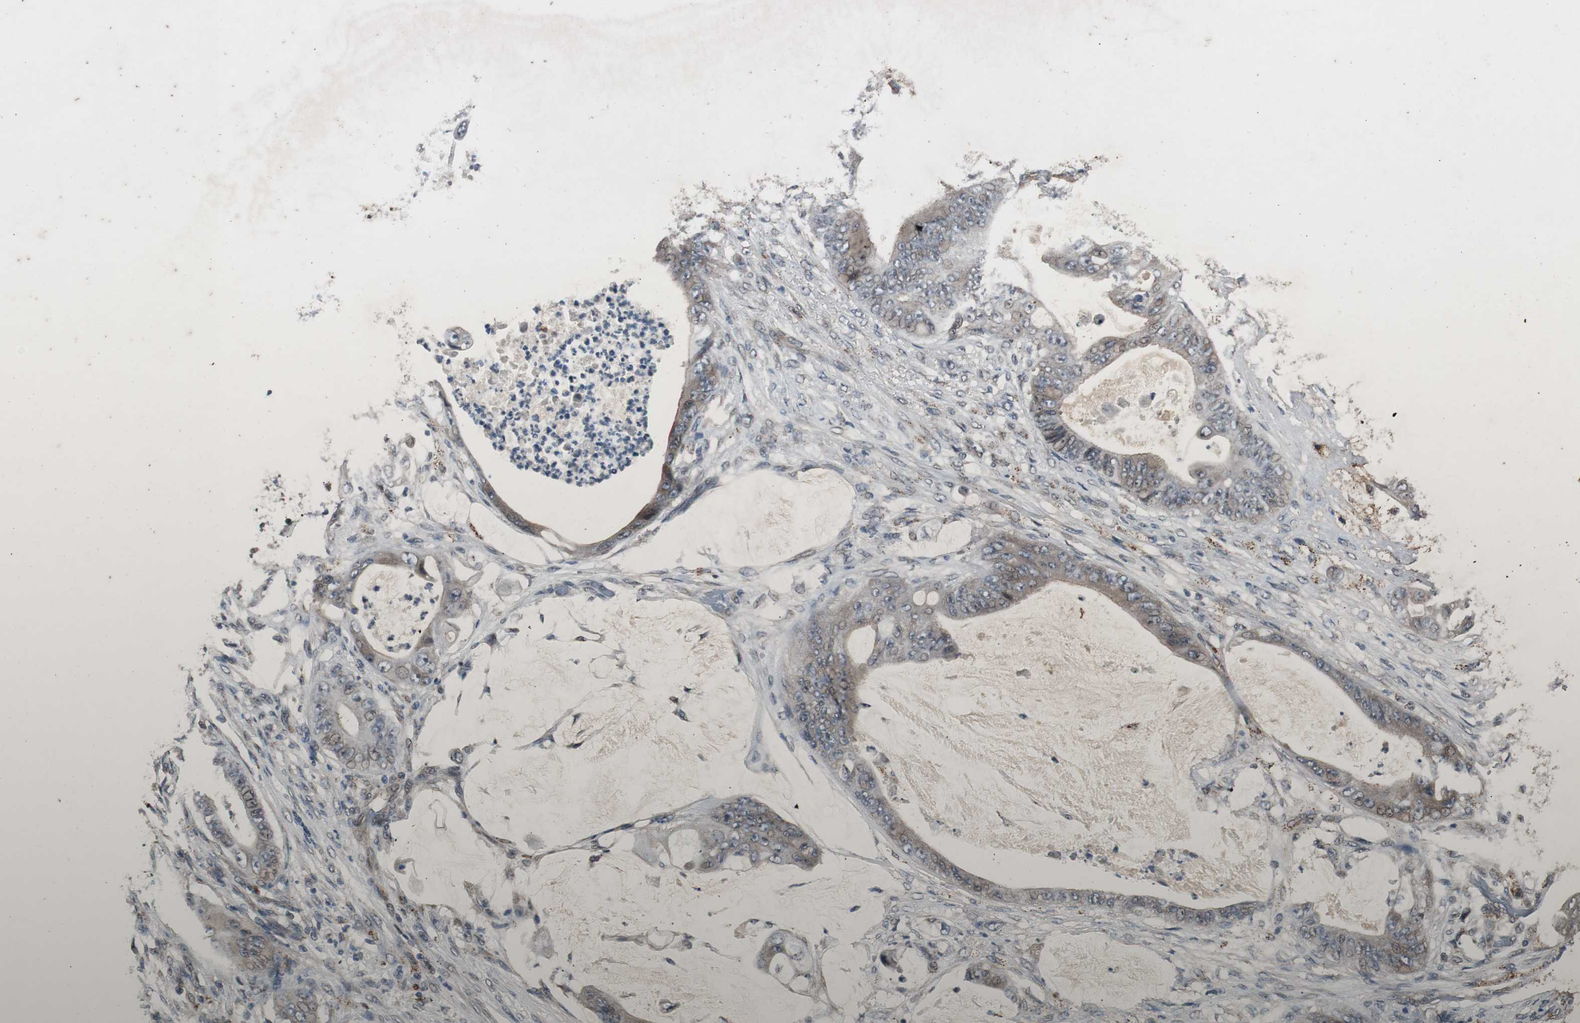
{"staining": {"intensity": "moderate", "quantity": ">75%", "location": "cytoplasmic/membranous"}, "tissue": "stomach cancer", "cell_type": "Tumor cells", "image_type": "cancer", "snomed": [{"axis": "morphology", "description": "Adenocarcinoma, NOS"}, {"axis": "topography", "description": "Stomach"}], "caption": "Immunohistochemical staining of stomach cancer (adenocarcinoma) reveals medium levels of moderate cytoplasmic/membranous protein positivity in about >75% of tumor cells.", "gene": "BOLA1", "patient": {"sex": "female", "age": 73}}